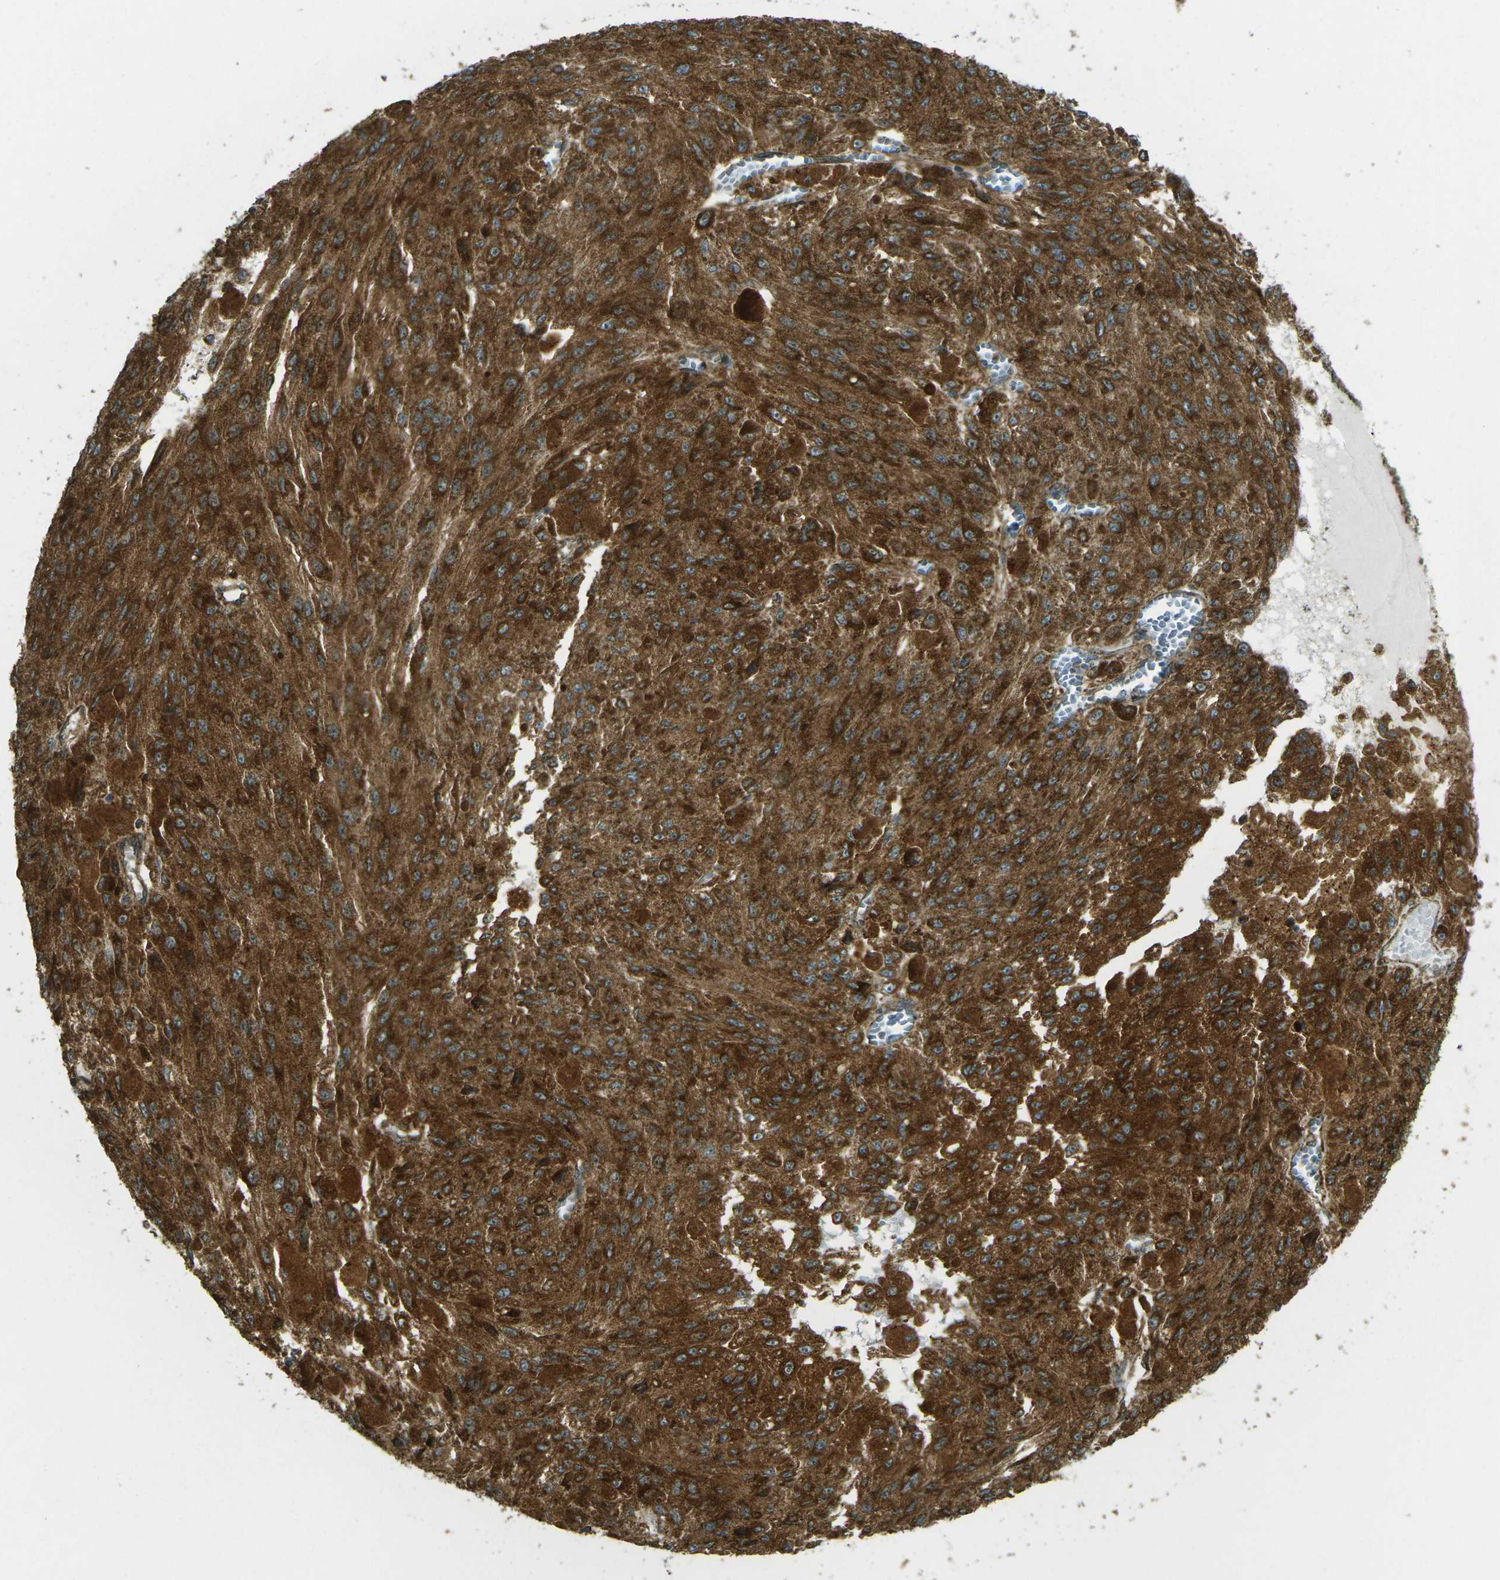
{"staining": {"intensity": "strong", "quantity": ">75%", "location": "cytoplasmic/membranous"}, "tissue": "melanoma", "cell_type": "Tumor cells", "image_type": "cancer", "snomed": [{"axis": "morphology", "description": "Malignant melanoma, NOS"}, {"axis": "topography", "description": "Other"}], "caption": "A histopathology image showing strong cytoplasmic/membranous expression in about >75% of tumor cells in malignant melanoma, as visualized by brown immunohistochemical staining.", "gene": "CHMP3", "patient": {"sex": "male", "age": 79}}